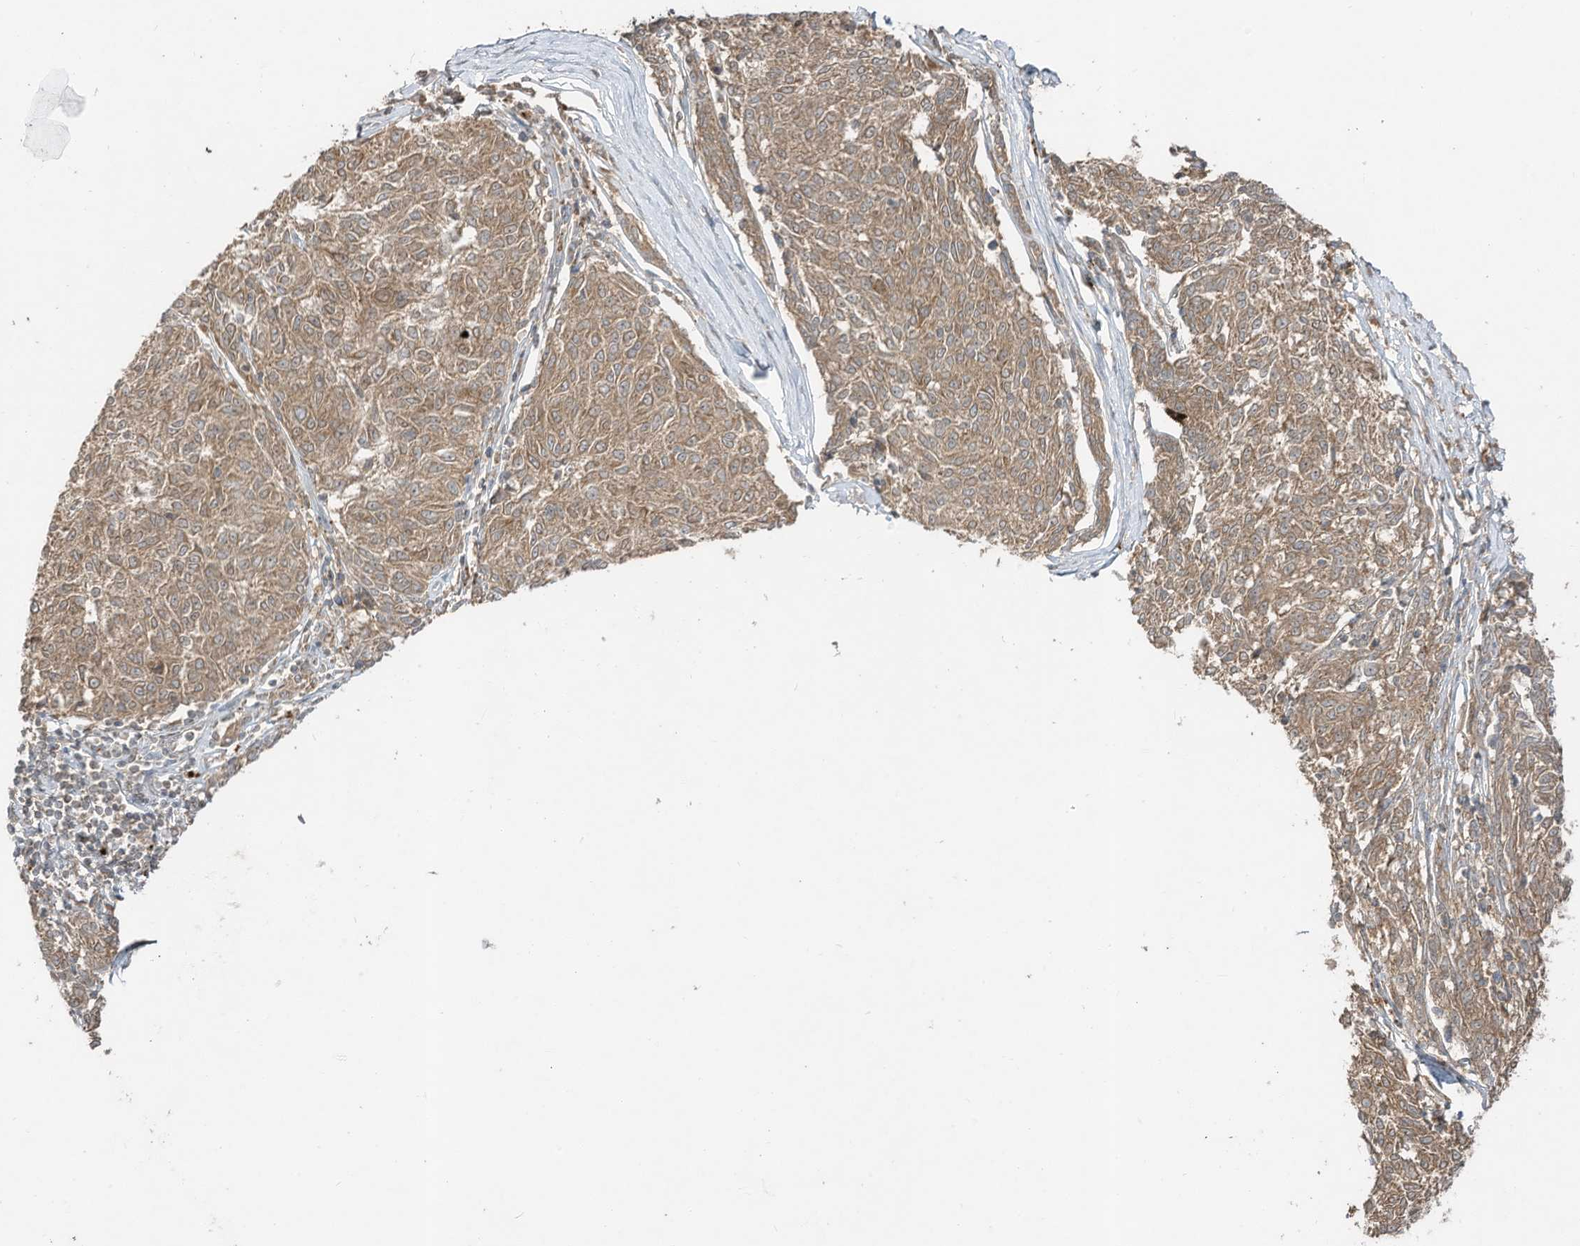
{"staining": {"intensity": "moderate", "quantity": ">75%", "location": "cytoplasmic/membranous"}, "tissue": "melanoma", "cell_type": "Tumor cells", "image_type": "cancer", "snomed": [{"axis": "morphology", "description": "Malignant melanoma, NOS"}, {"axis": "topography", "description": "Skin"}], "caption": "The micrograph demonstrates a brown stain indicating the presence of a protein in the cytoplasmic/membranous of tumor cells in melanoma.", "gene": "LDAH", "patient": {"sex": "female", "age": 72}}